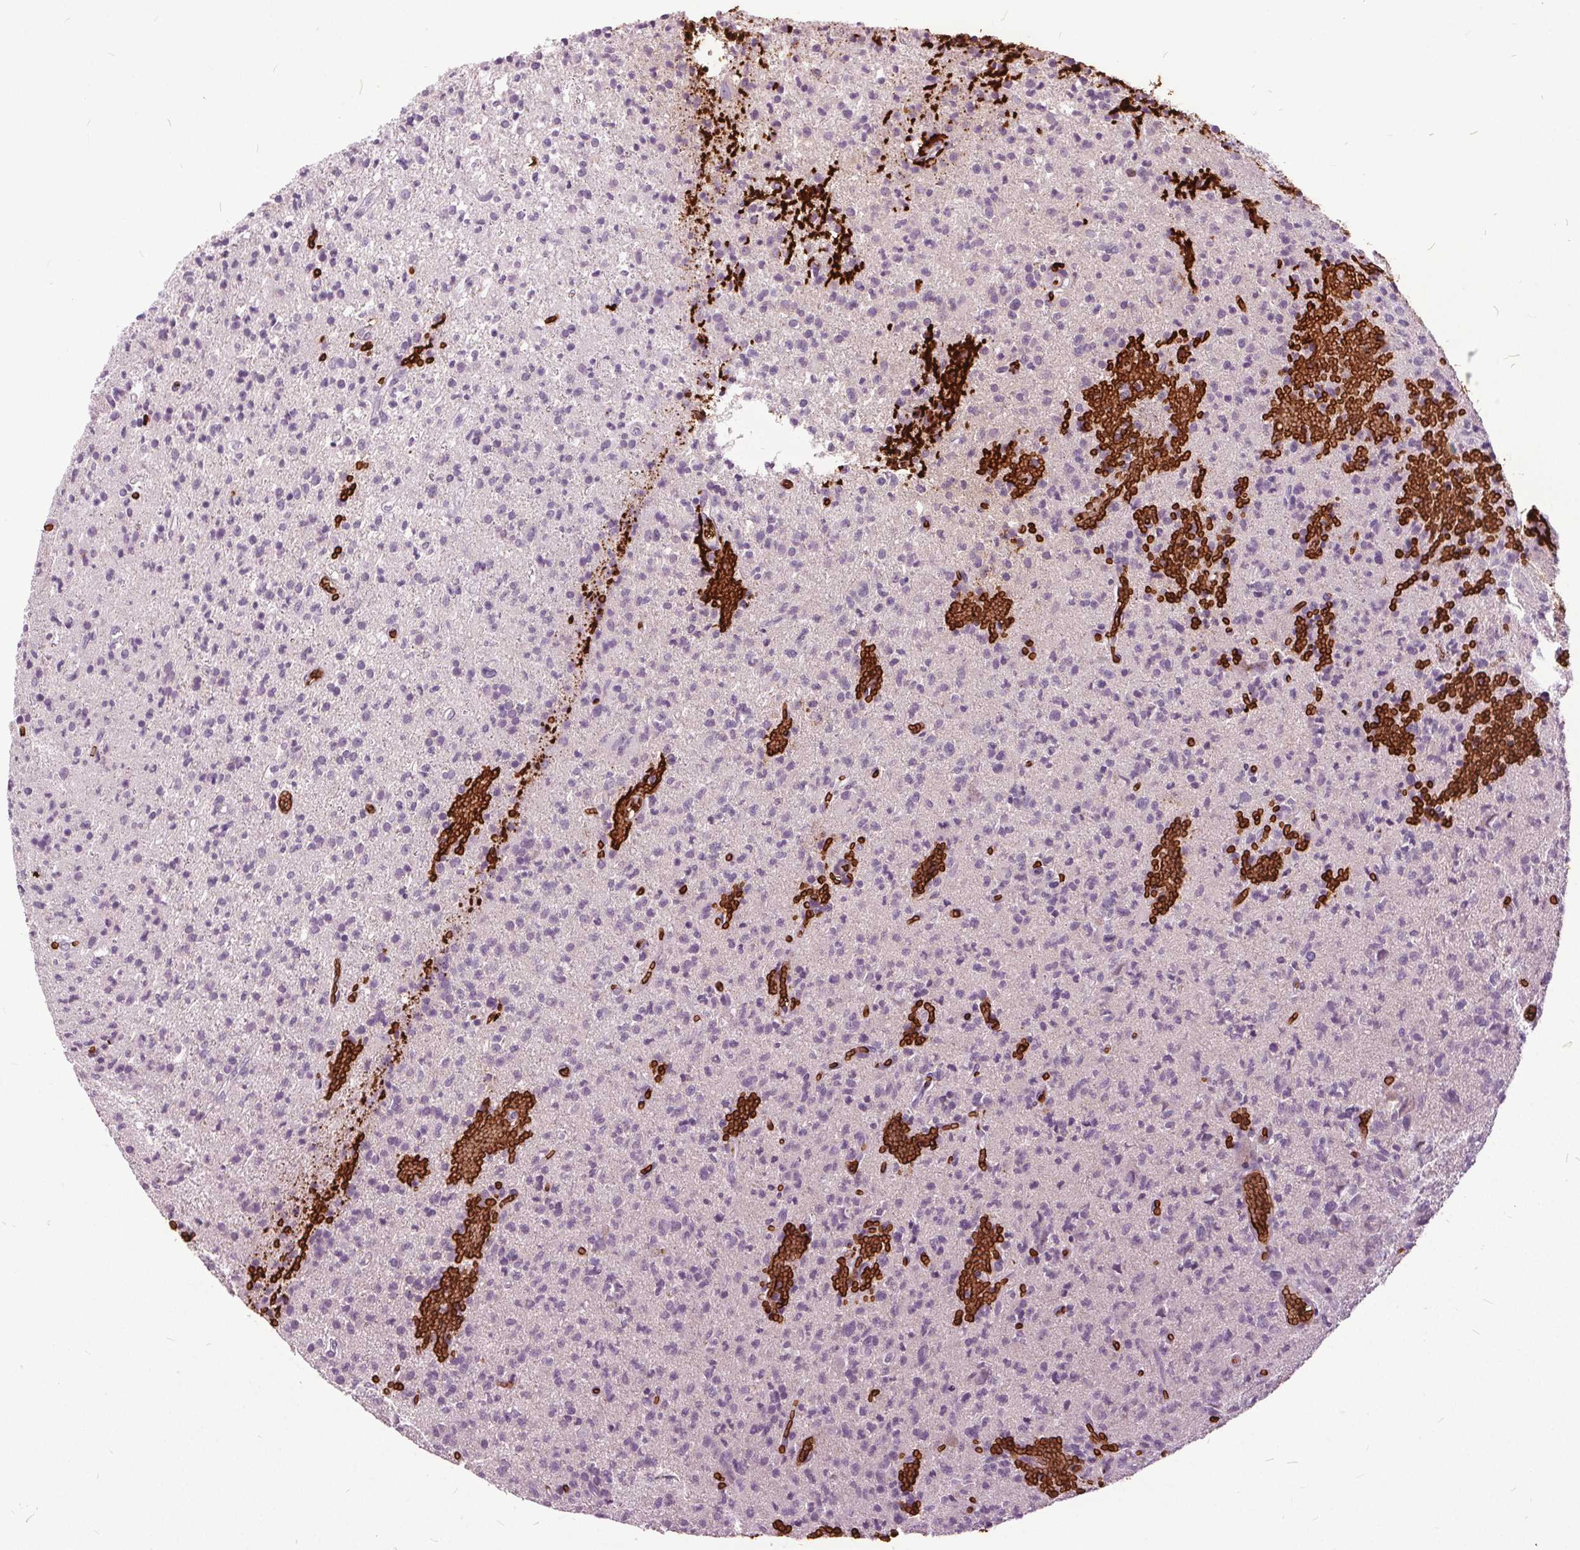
{"staining": {"intensity": "negative", "quantity": "none", "location": "none"}, "tissue": "glioma", "cell_type": "Tumor cells", "image_type": "cancer", "snomed": [{"axis": "morphology", "description": "Glioma, malignant, Low grade"}, {"axis": "topography", "description": "Brain"}], "caption": "An IHC histopathology image of glioma is shown. There is no staining in tumor cells of glioma.", "gene": "SLC4A1", "patient": {"sex": "male", "age": 64}}